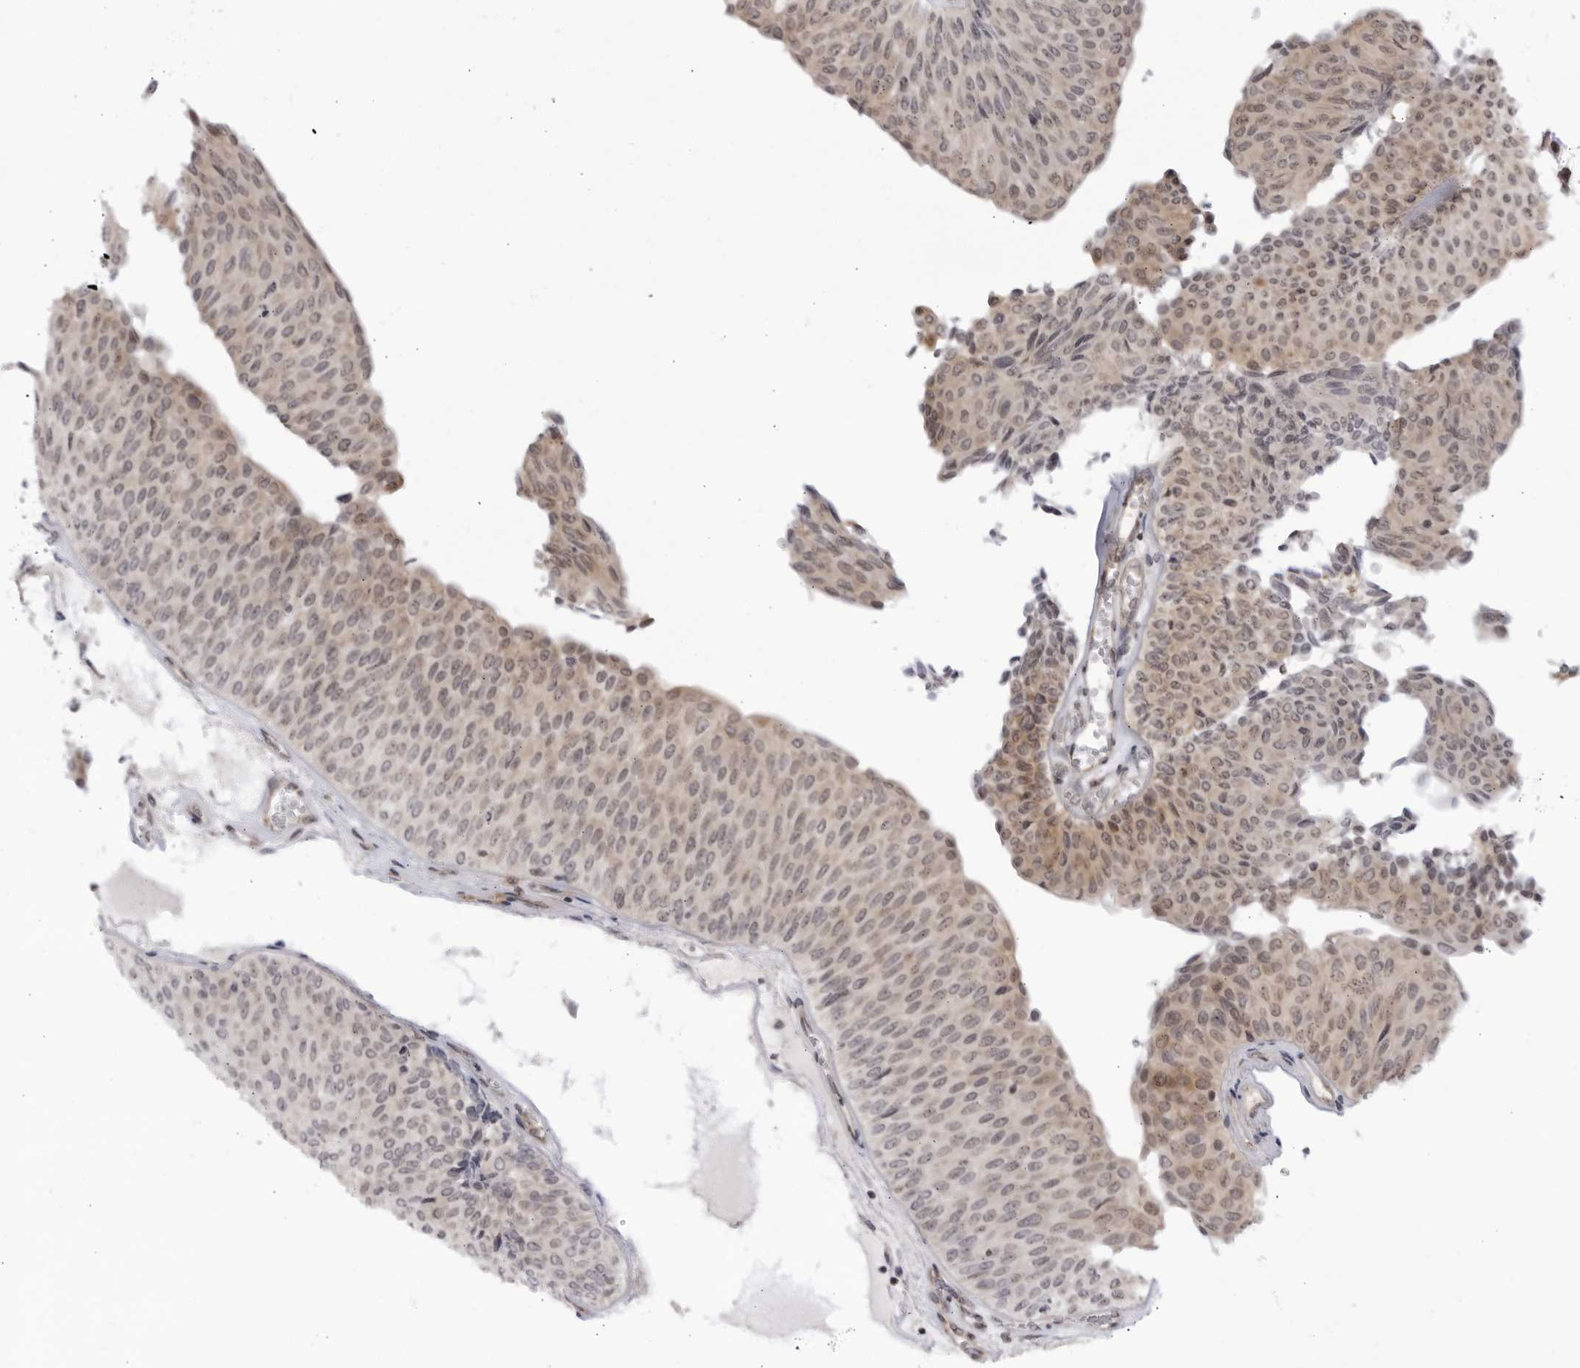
{"staining": {"intensity": "weak", "quantity": "25%-75%", "location": "cytoplasmic/membranous"}, "tissue": "urothelial cancer", "cell_type": "Tumor cells", "image_type": "cancer", "snomed": [{"axis": "morphology", "description": "Urothelial carcinoma, Low grade"}, {"axis": "topography", "description": "Urinary bladder"}], "caption": "Low-grade urothelial carcinoma stained with a brown dye shows weak cytoplasmic/membranous positive staining in about 25%-75% of tumor cells.", "gene": "CNBD1", "patient": {"sex": "male", "age": 78}}